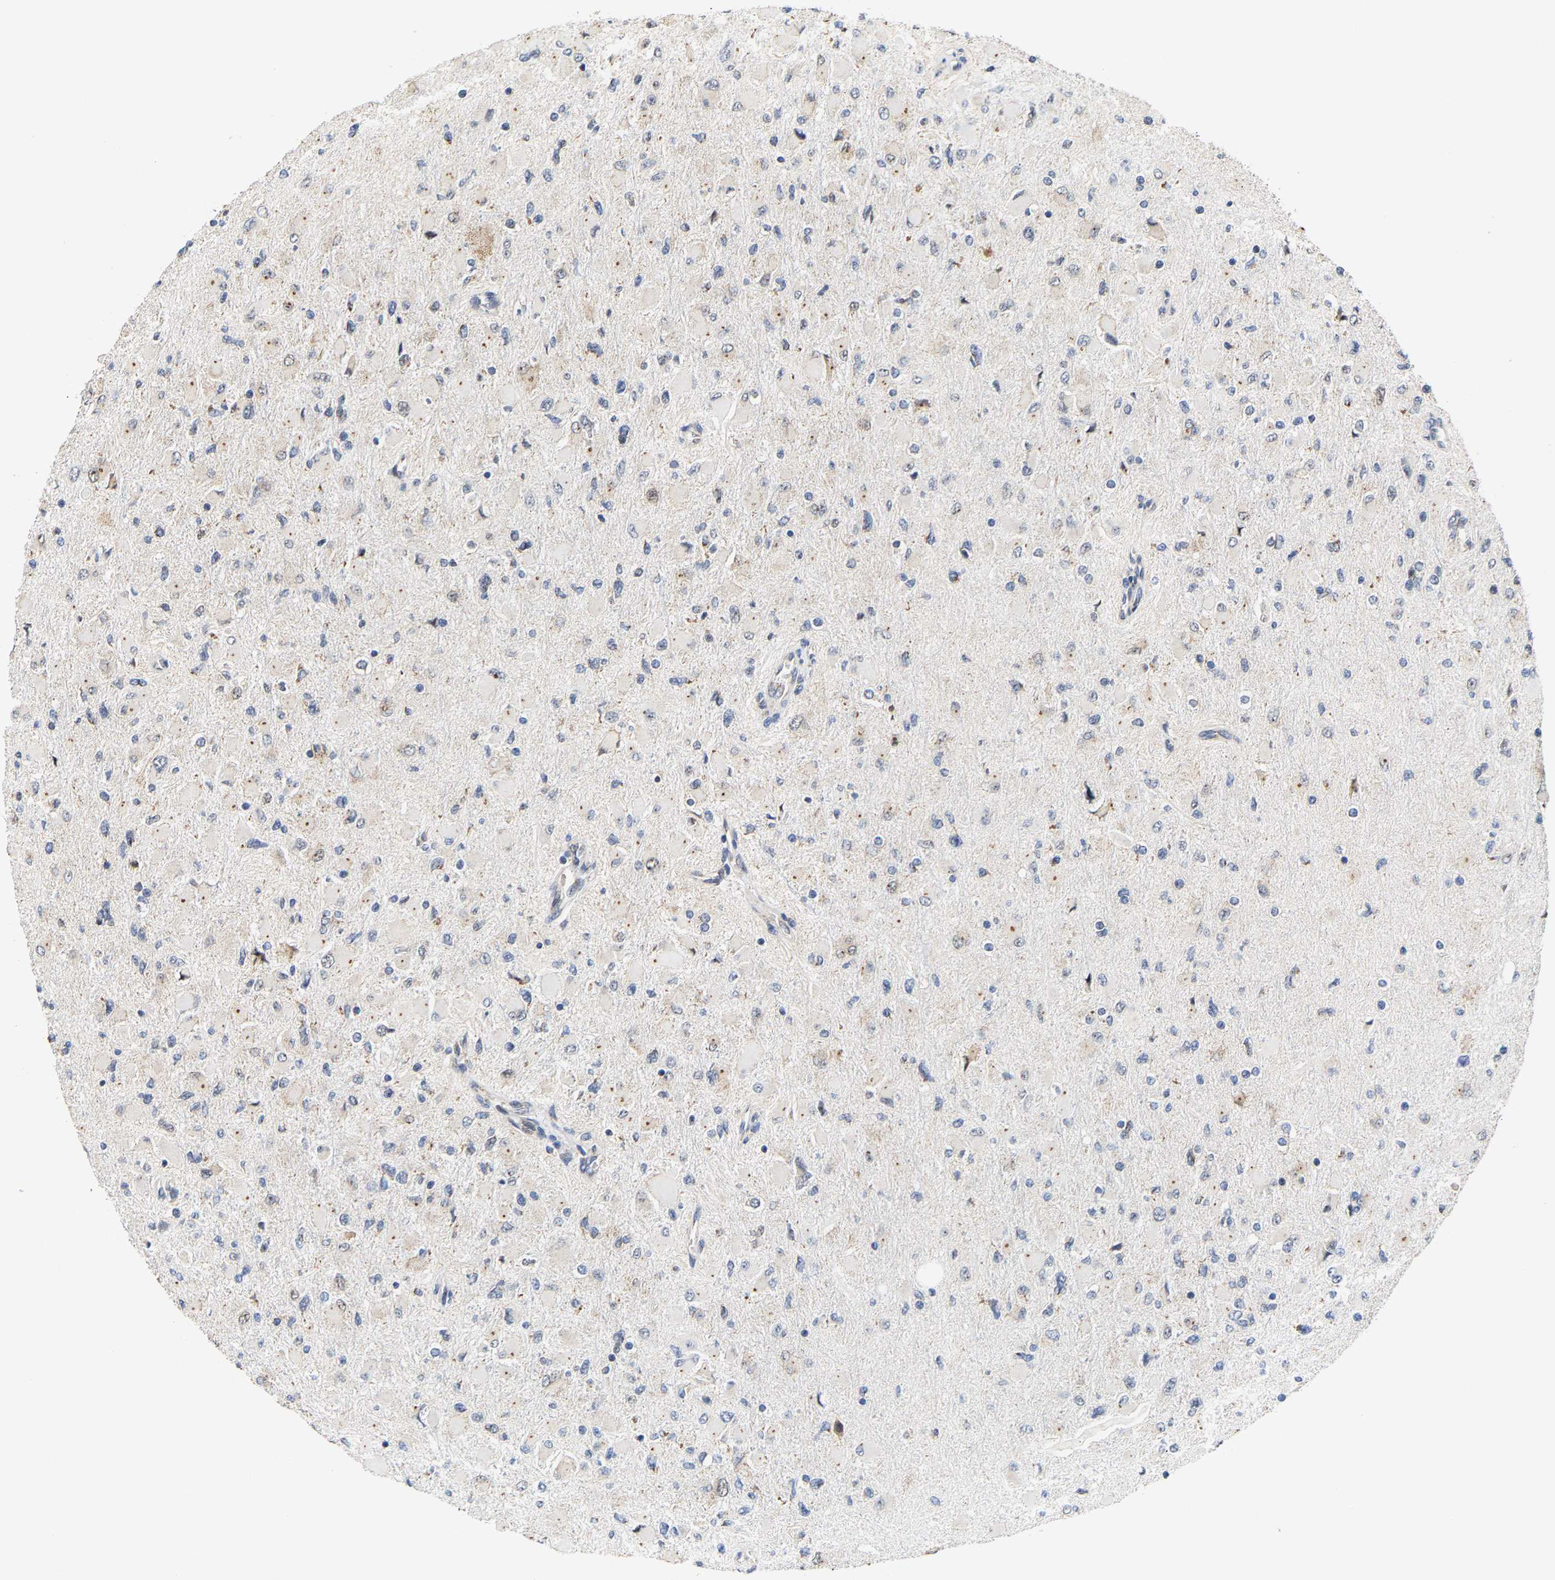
{"staining": {"intensity": "weak", "quantity": "<25%", "location": "cytoplasmic/membranous"}, "tissue": "glioma", "cell_type": "Tumor cells", "image_type": "cancer", "snomed": [{"axis": "morphology", "description": "Glioma, malignant, High grade"}, {"axis": "topography", "description": "Cerebral cortex"}], "caption": "This is a photomicrograph of IHC staining of glioma, which shows no staining in tumor cells.", "gene": "PCNT", "patient": {"sex": "female", "age": 36}}